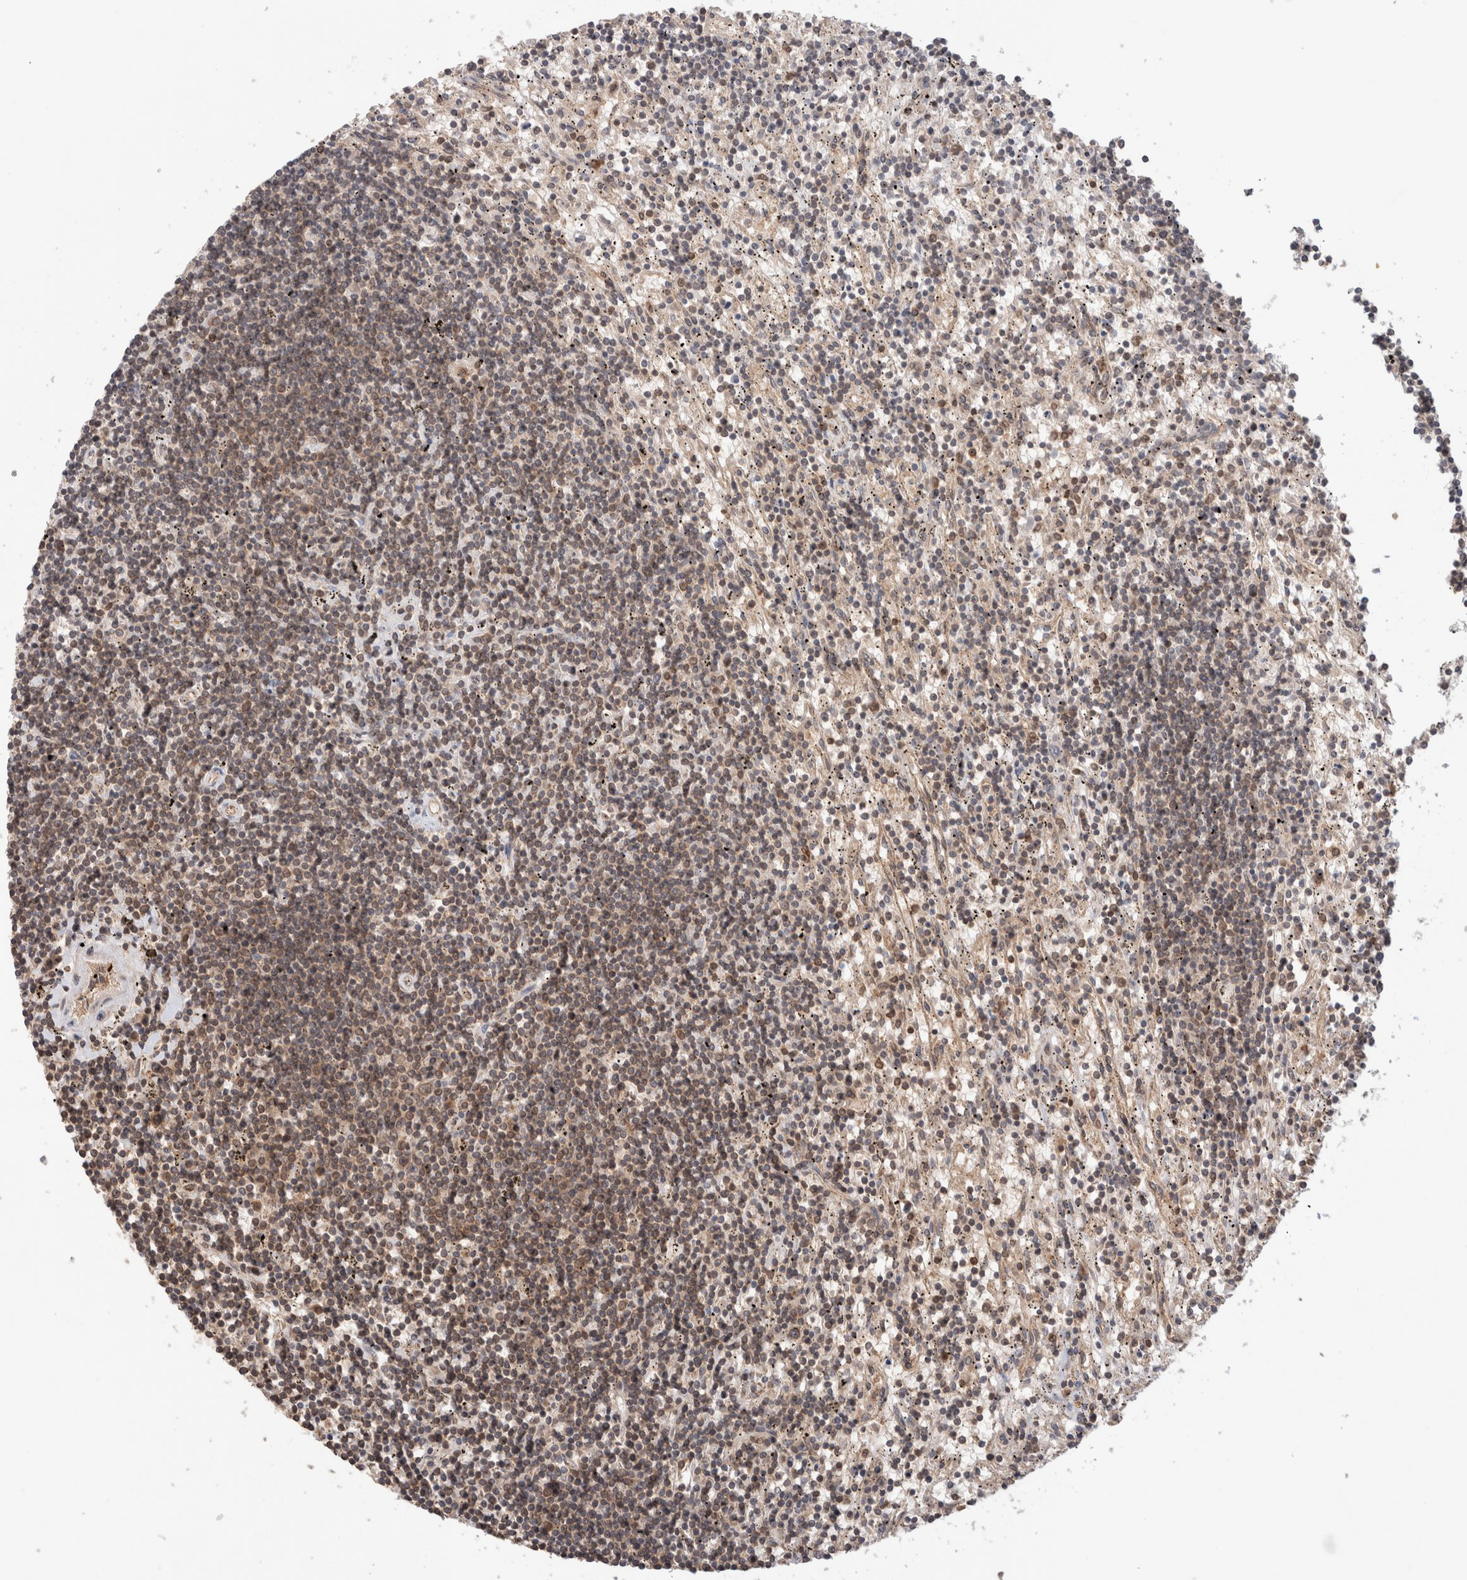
{"staining": {"intensity": "weak", "quantity": "<25%", "location": "cytoplasmic/membranous"}, "tissue": "lymphoma", "cell_type": "Tumor cells", "image_type": "cancer", "snomed": [{"axis": "morphology", "description": "Malignant lymphoma, non-Hodgkin's type, Low grade"}, {"axis": "topography", "description": "Spleen"}], "caption": "Immunohistochemical staining of human lymphoma displays no significant positivity in tumor cells. The staining was performed using DAB (3,3'-diaminobenzidine) to visualize the protein expression in brown, while the nuclei were stained in blue with hematoxylin (Magnification: 20x).", "gene": "SIKE1", "patient": {"sex": "male", "age": 76}}